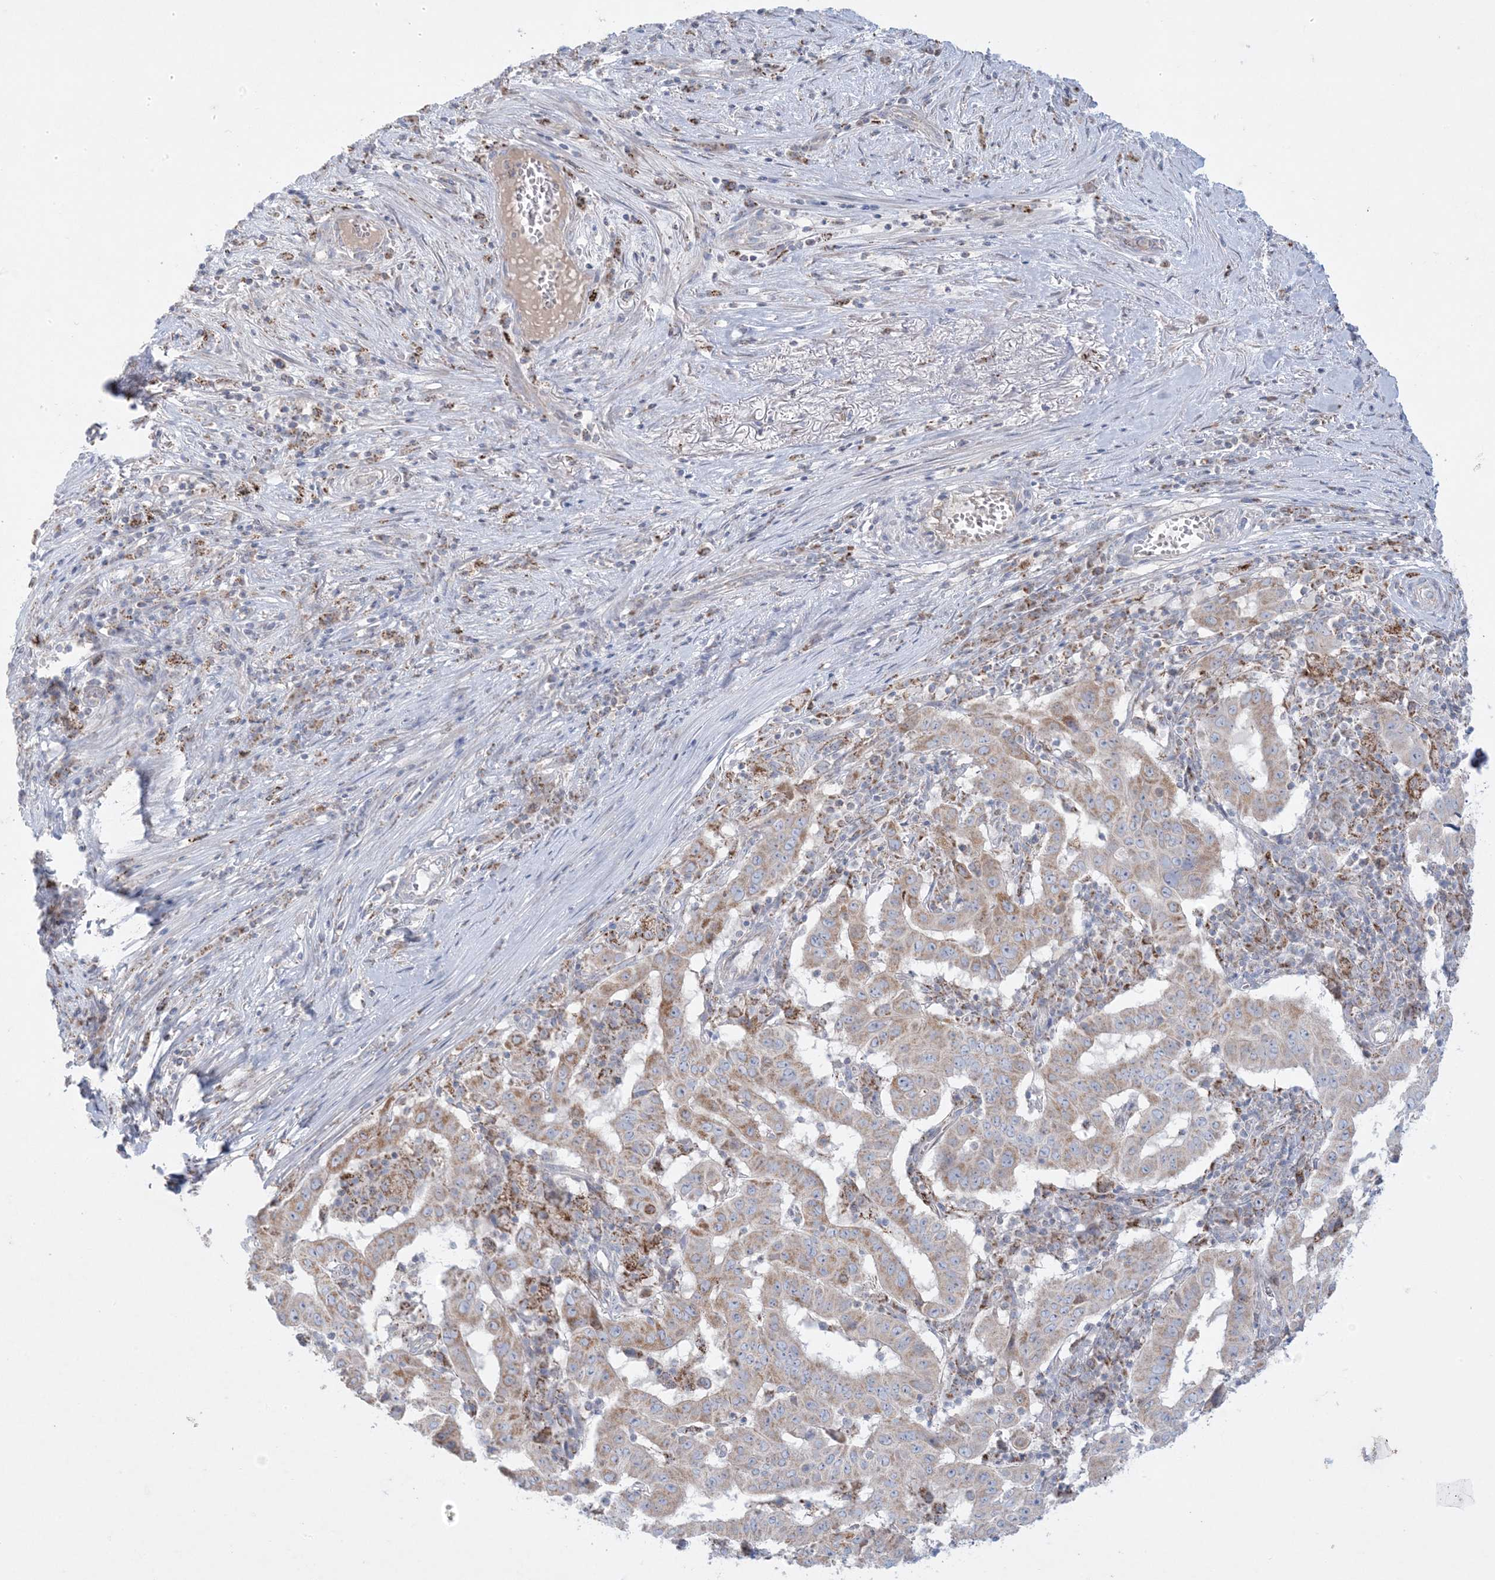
{"staining": {"intensity": "moderate", "quantity": ">75%", "location": "cytoplasmic/membranous"}, "tissue": "pancreatic cancer", "cell_type": "Tumor cells", "image_type": "cancer", "snomed": [{"axis": "morphology", "description": "Adenocarcinoma, NOS"}, {"axis": "topography", "description": "Pancreas"}], "caption": "Adenocarcinoma (pancreatic) stained for a protein displays moderate cytoplasmic/membranous positivity in tumor cells.", "gene": "KCTD6", "patient": {"sex": "male", "age": 63}}